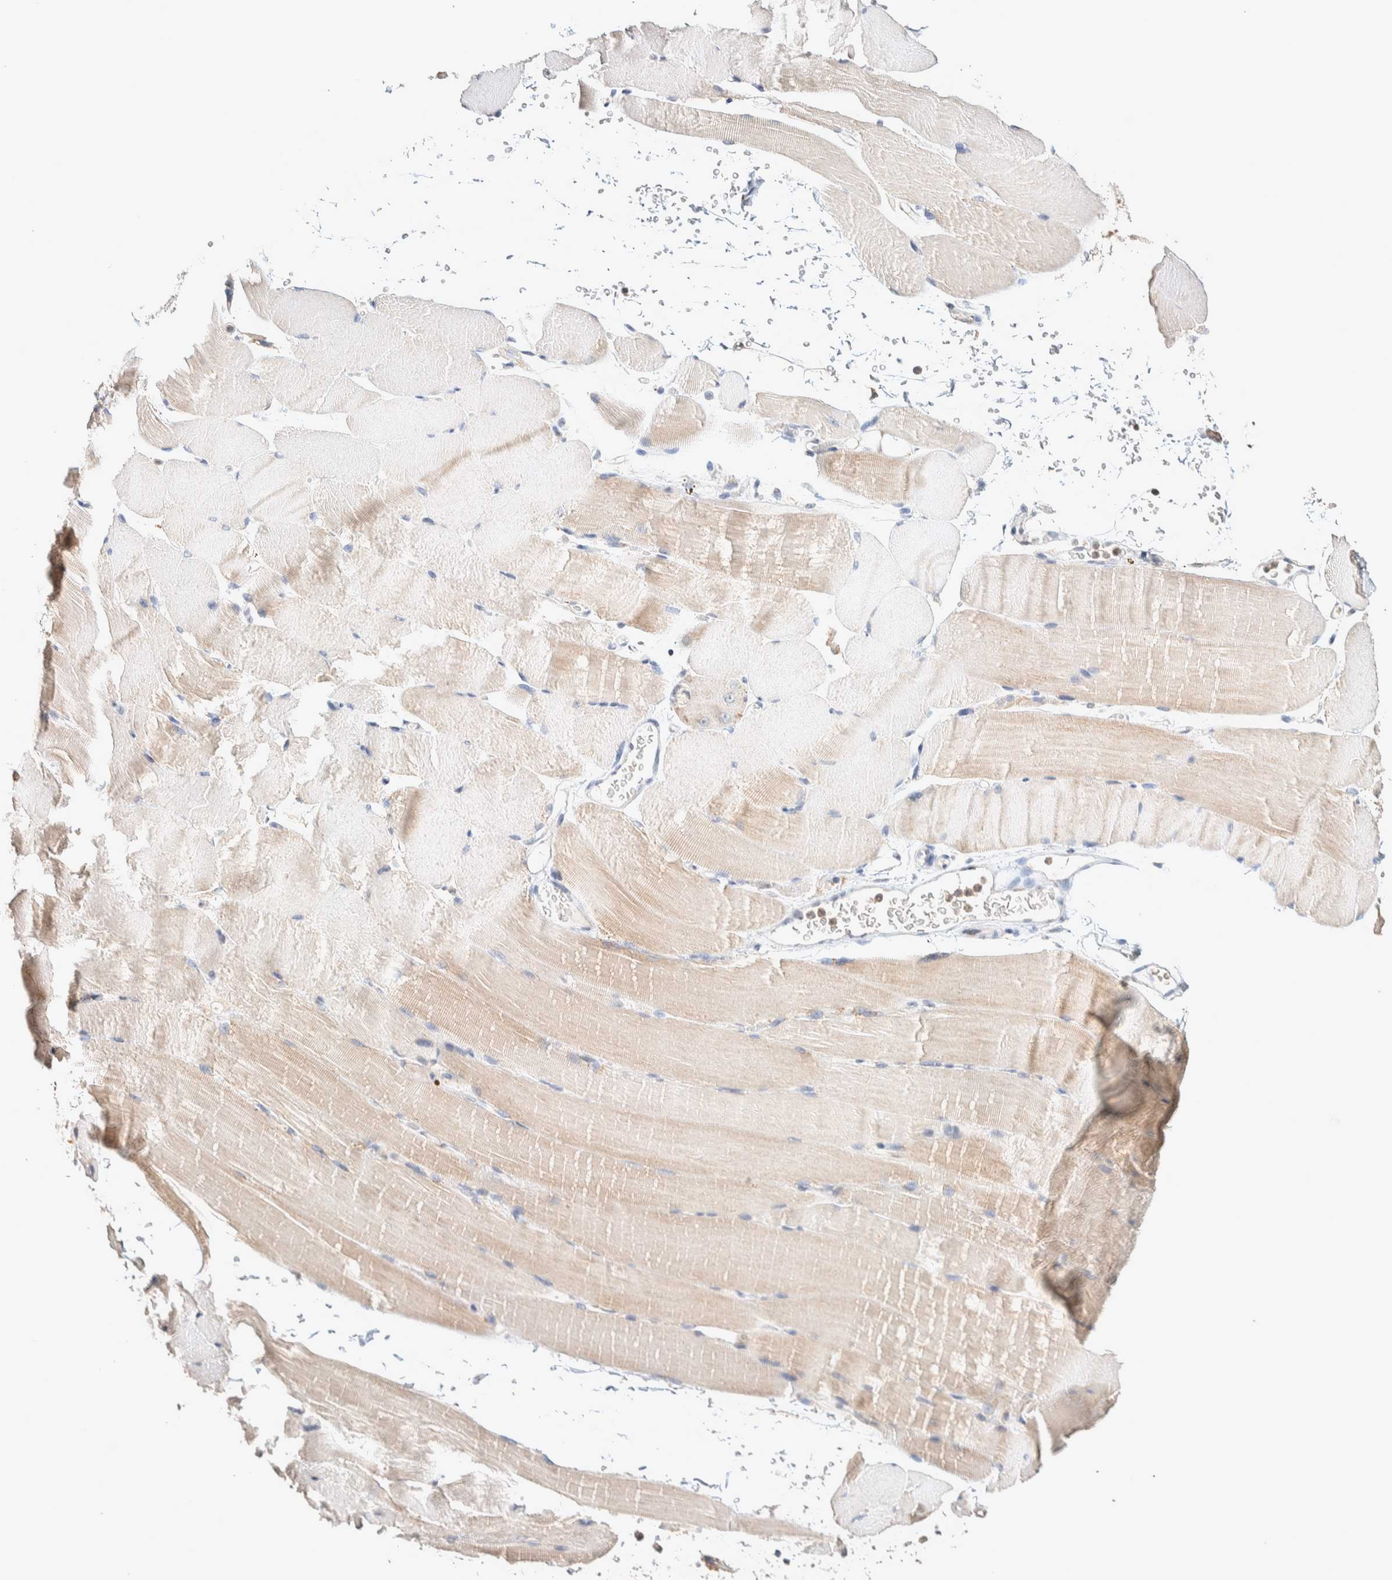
{"staining": {"intensity": "weak", "quantity": "<25%", "location": "cytoplasmic/membranous"}, "tissue": "skeletal muscle", "cell_type": "Myocytes", "image_type": "normal", "snomed": [{"axis": "morphology", "description": "Normal tissue, NOS"}, {"axis": "topography", "description": "Skeletal muscle"}, {"axis": "topography", "description": "Parathyroid gland"}], "caption": "A high-resolution photomicrograph shows IHC staining of unremarkable skeletal muscle, which demonstrates no significant positivity in myocytes. (Stains: DAB (3,3'-diaminobenzidine) immunohistochemistry (IHC) with hematoxylin counter stain, Microscopy: brightfield microscopy at high magnification).", "gene": "CRAT", "patient": {"sex": "female", "age": 37}}